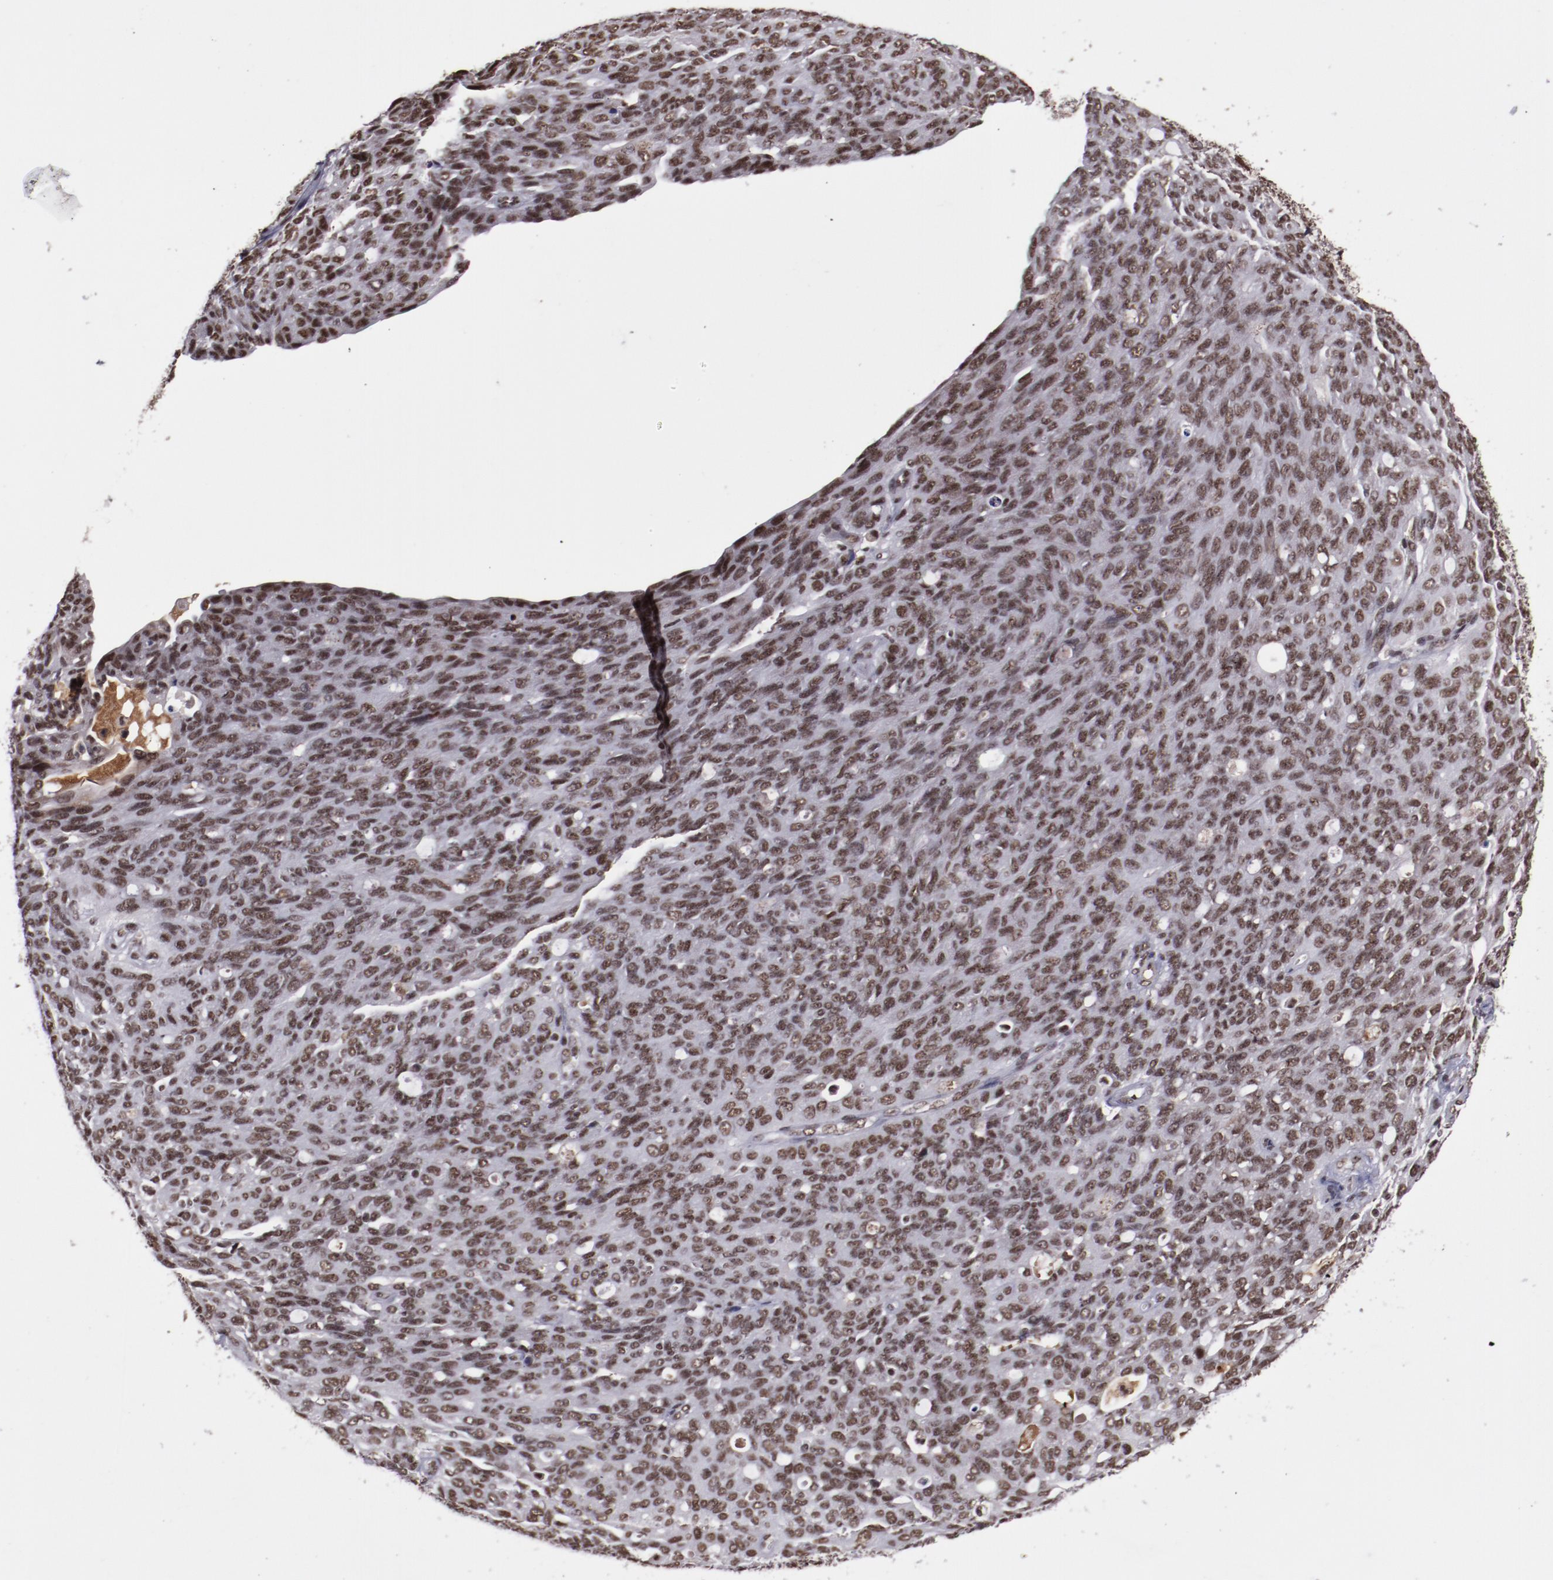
{"staining": {"intensity": "moderate", "quantity": ">75%", "location": "nuclear"}, "tissue": "ovarian cancer", "cell_type": "Tumor cells", "image_type": "cancer", "snomed": [{"axis": "morphology", "description": "Carcinoma, endometroid"}, {"axis": "topography", "description": "Ovary"}], "caption": "This image demonstrates immunohistochemistry (IHC) staining of human ovarian cancer (endometroid carcinoma), with medium moderate nuclear expression in approximately >75% of tumor cells.", "gene": "ERH", "patient": {"sex": "female", "age": 60}}